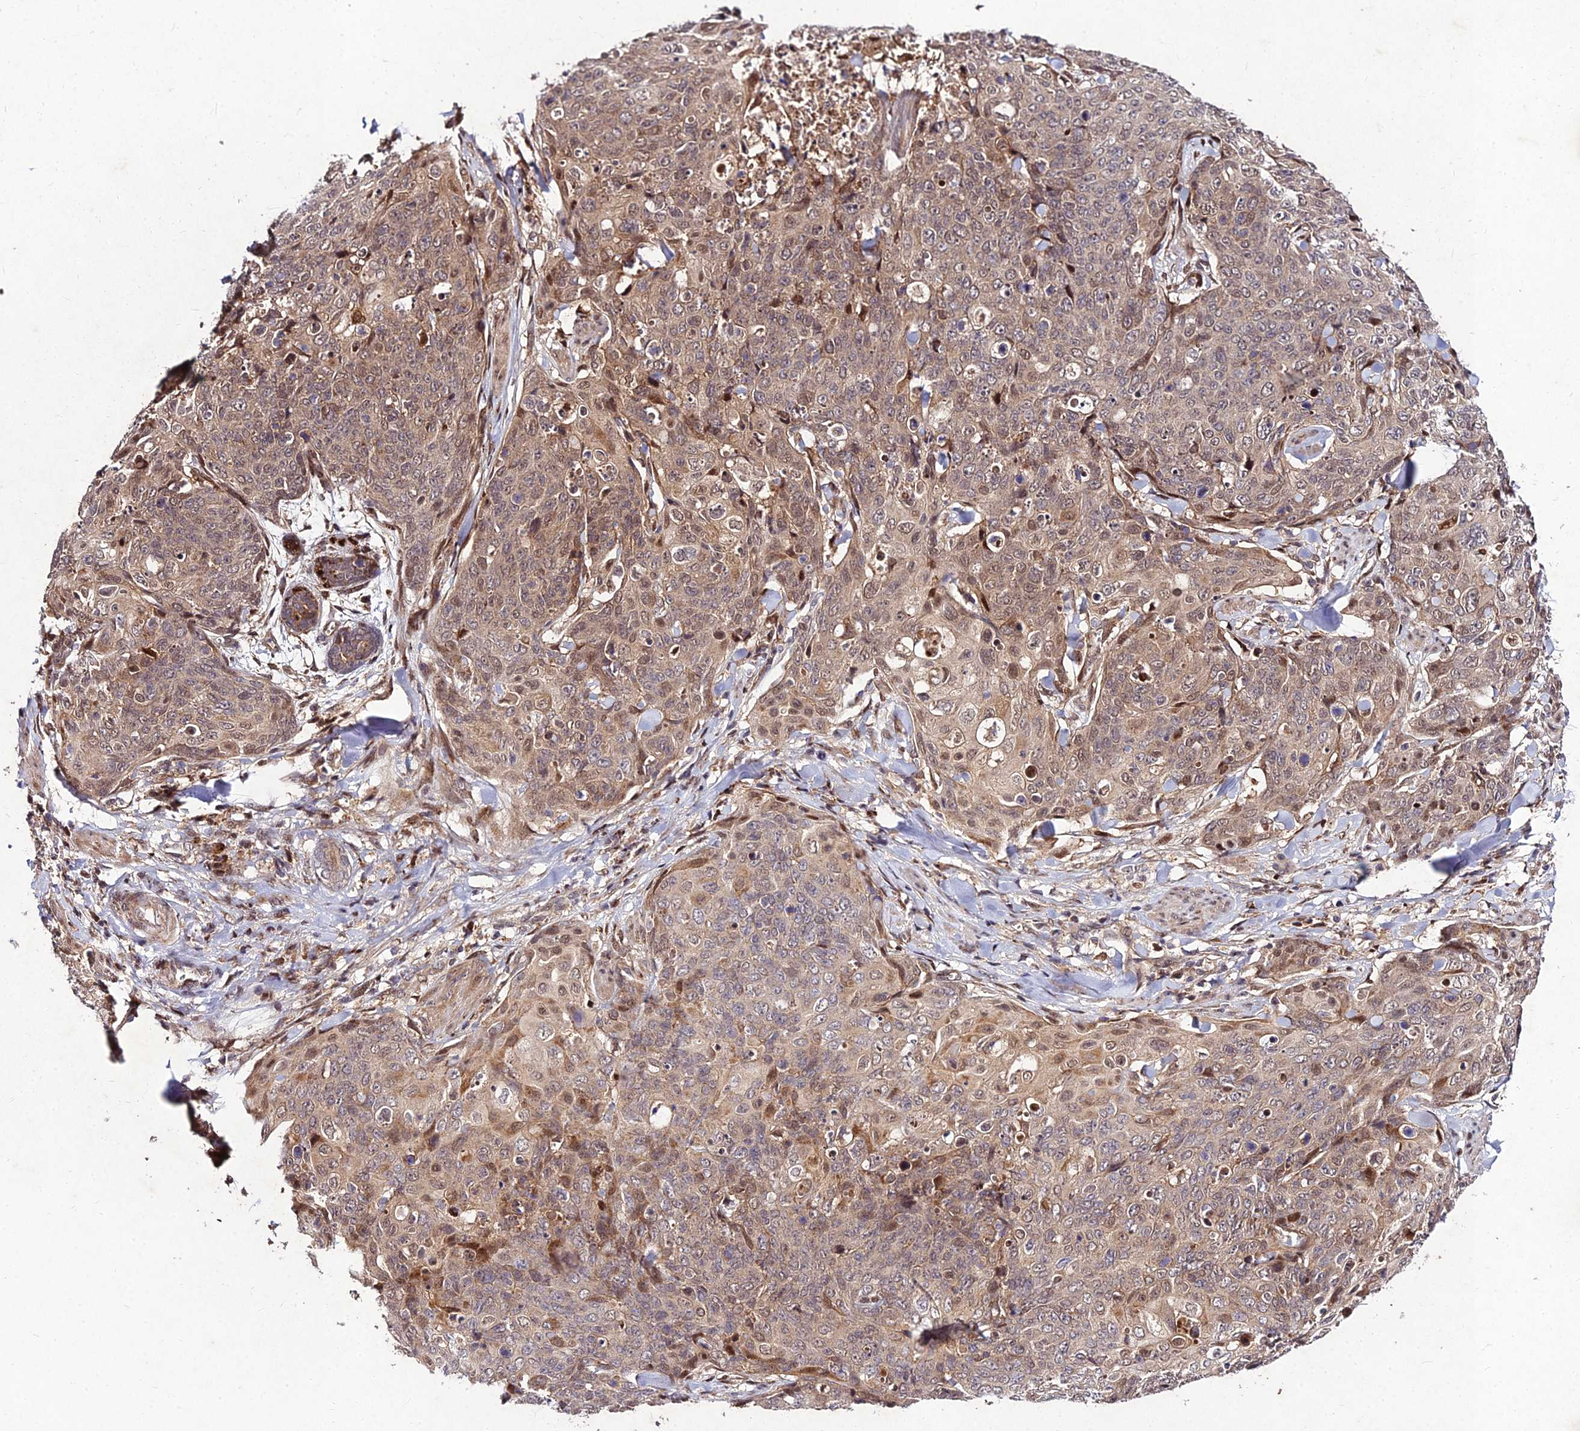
{"staining": {"intensity": "moderate", "quantity": "25%-75%", "location": "cytoplasmic/membranous,nuclear"}, "tissue": "skin cancer", "cell_type": "Tumor cells", "image_type": "cancer", "snomed": [{"axis": "morphology", "description": "Squamous cell carcinoma, NOS"}, {"axis": "topography", "description": "Skin"}, {"axis": "topography", "description": "Vulva"}], "caption": "Immunohistochemistry (DAB) staining of human squamous cell carcinoma (skin) displays moderate cytoplasmic/membranous and nuclear protein positivity in about 25%-75% of tumor cells. The protein is stained brown, and the nuclei are stained in blue (DAB (3,3'-diaminobenzidine) IHC with brightfield microscopy, high magnification).", "gene": "MKKS", "patient": {"sex": "female", "age": 85}}